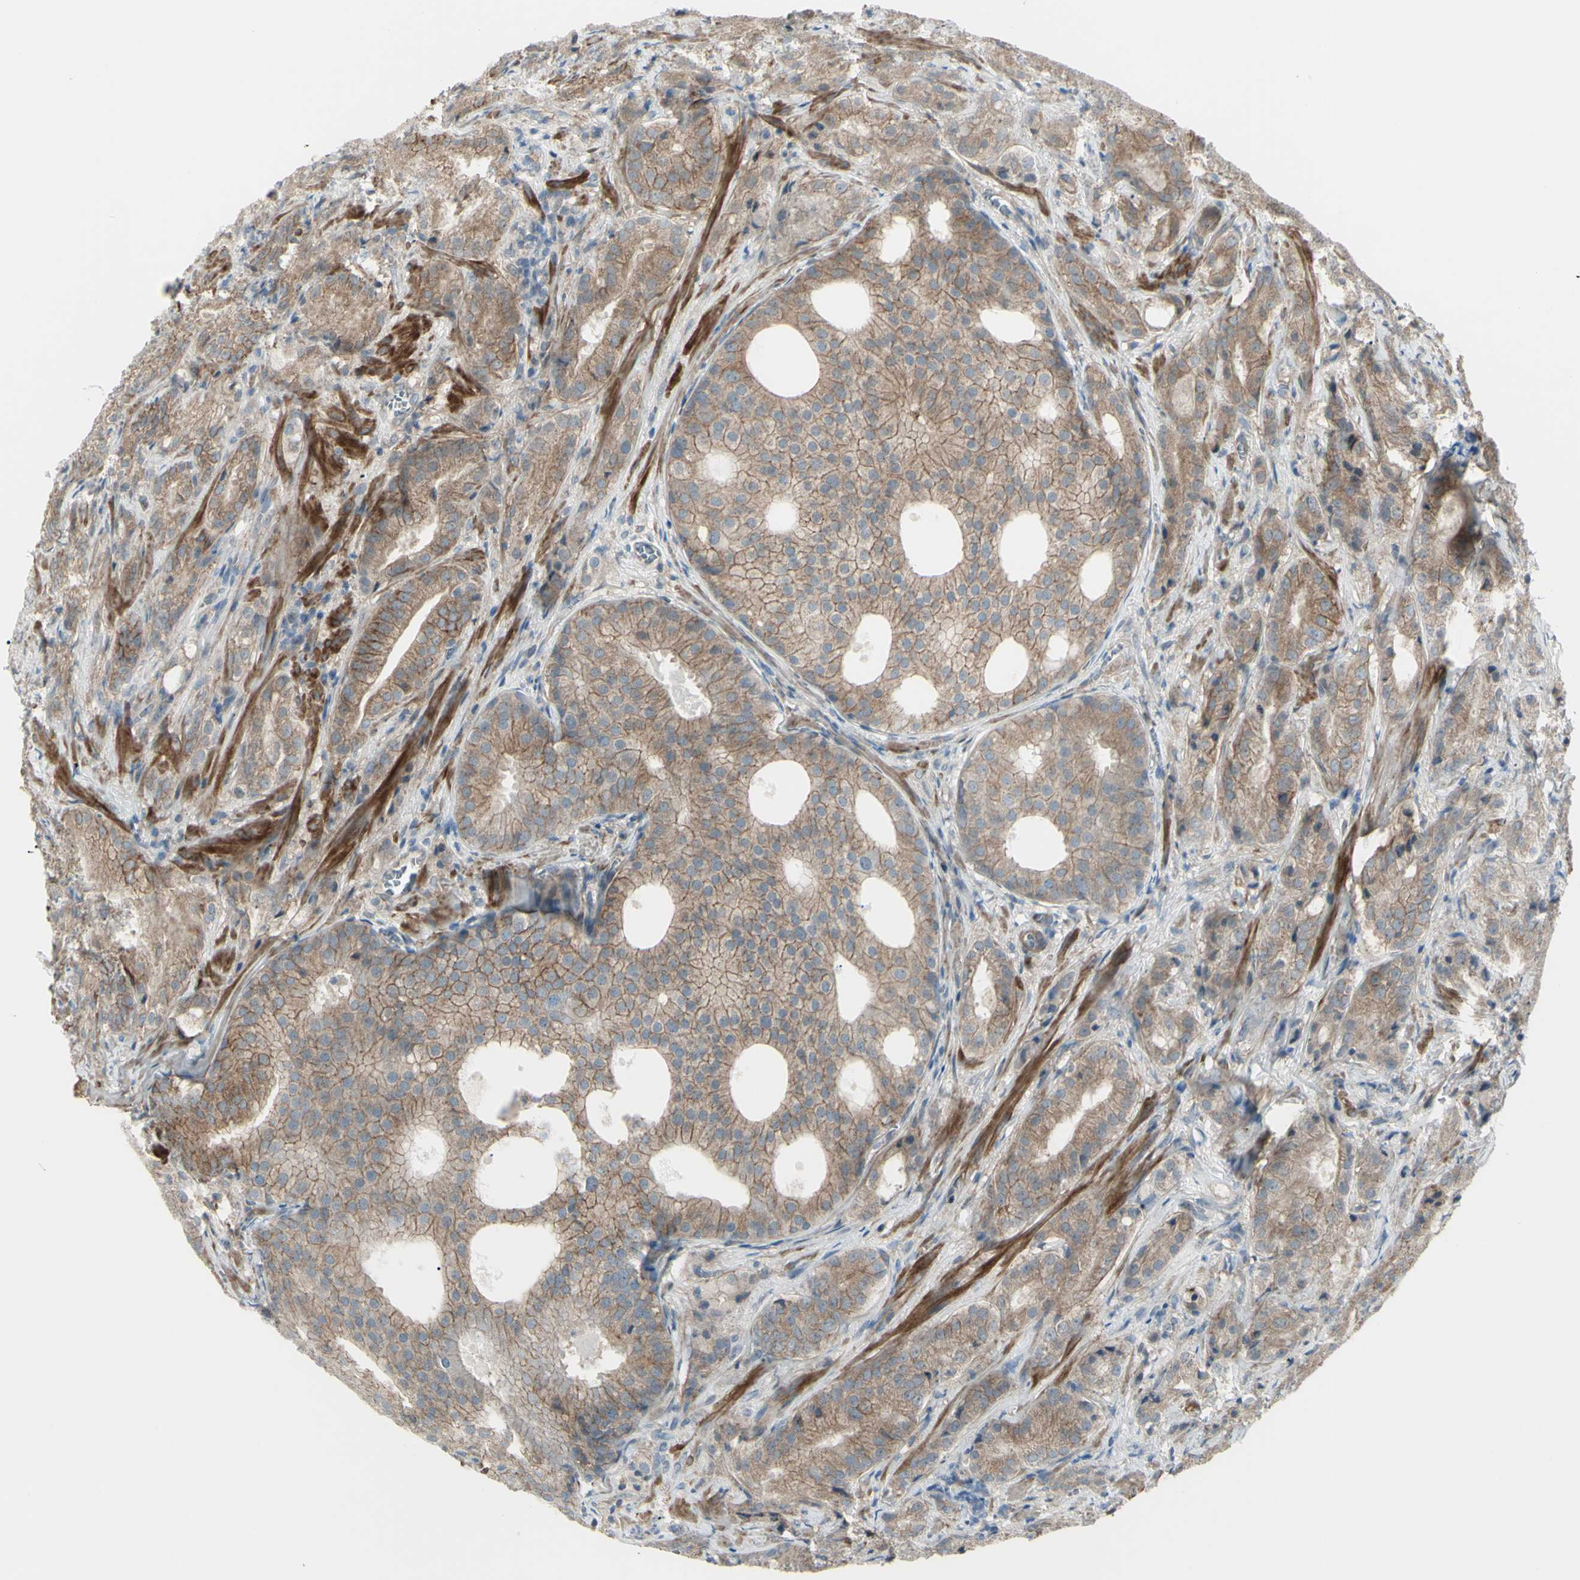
{"staining": {"intensity": "moderate", "quantity": ">75%", "location": "cytoplasmic/membranous"}, "tissue": "prostate cancer", "cell_type": "Tumor cells", "image_type": "cancer", "snomed": [{"axis": "morphology", "description": "Adenocarcinoma, High grade"}, {"axis": "topography", "description": "Prostate"}], "caption": "A micrograph showing moderate cytoplasmic/membranous positivity in approximately >75% of tumor cells in prostate cancer, as visualized by brown immunohistochemical staining.", "gene": "LRRK1", "patient": {"sex": "male", "age": 64}}